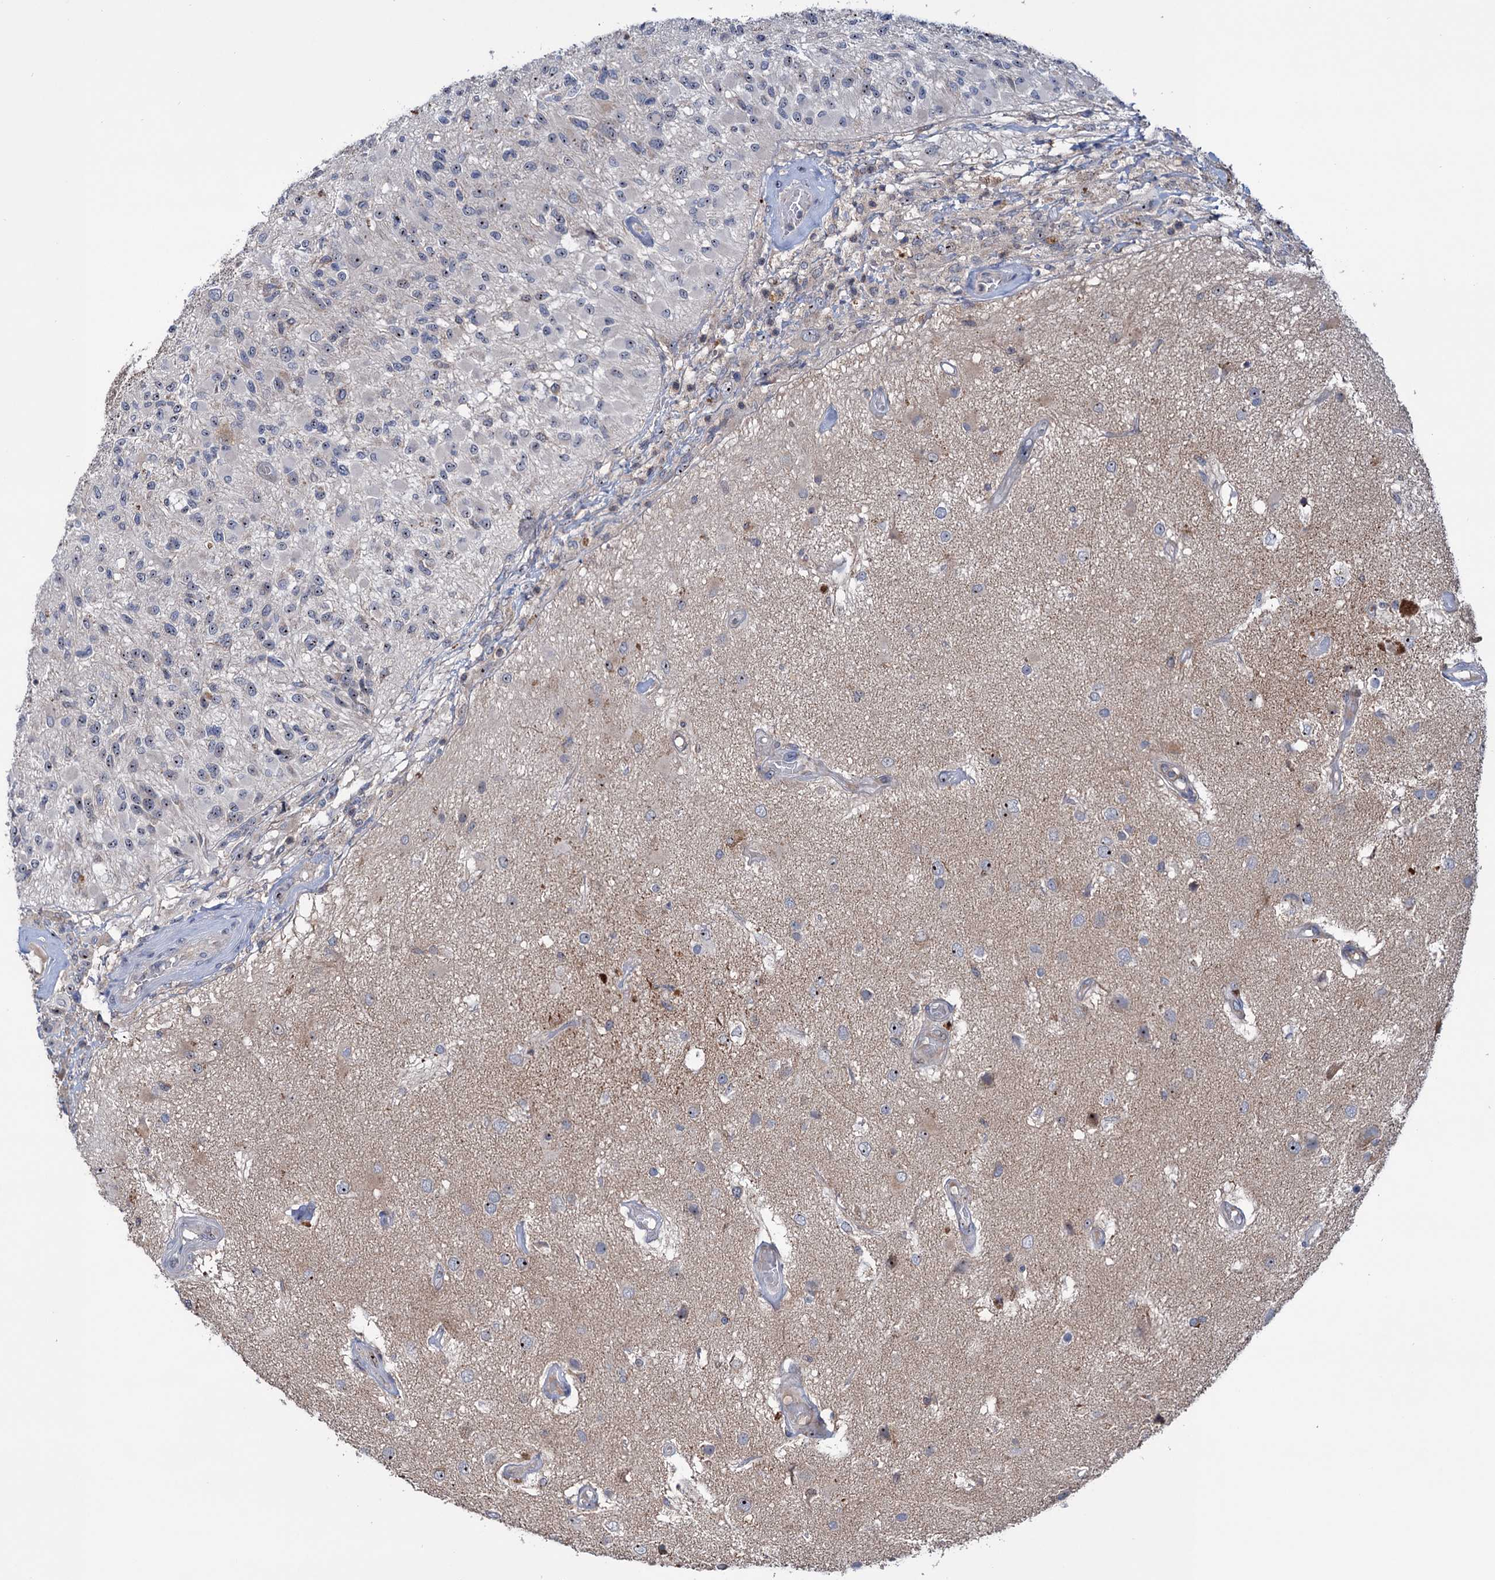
{"staining": {"intensity": "weak", "quantity": "25%-75%", "location": "nuclear"}, "tissue": "glioma", "cell_type": "Tumor cells", "image_type": "cancer", "snomed": [{"axis": "morphology", "description": "Glioma, malignant, High grade"}, {"axis": "morphology", "description": "Glioblastoma, NOS"}, {"axis": "topography", "description": "Brain"}], "caption": "Glioma stained with a brown dye reveals weak nuclear positive staining in about 25%-75% of tumor cells.", "gene": "HTR3B", "patient": {"sex": "male", "age": 60}}